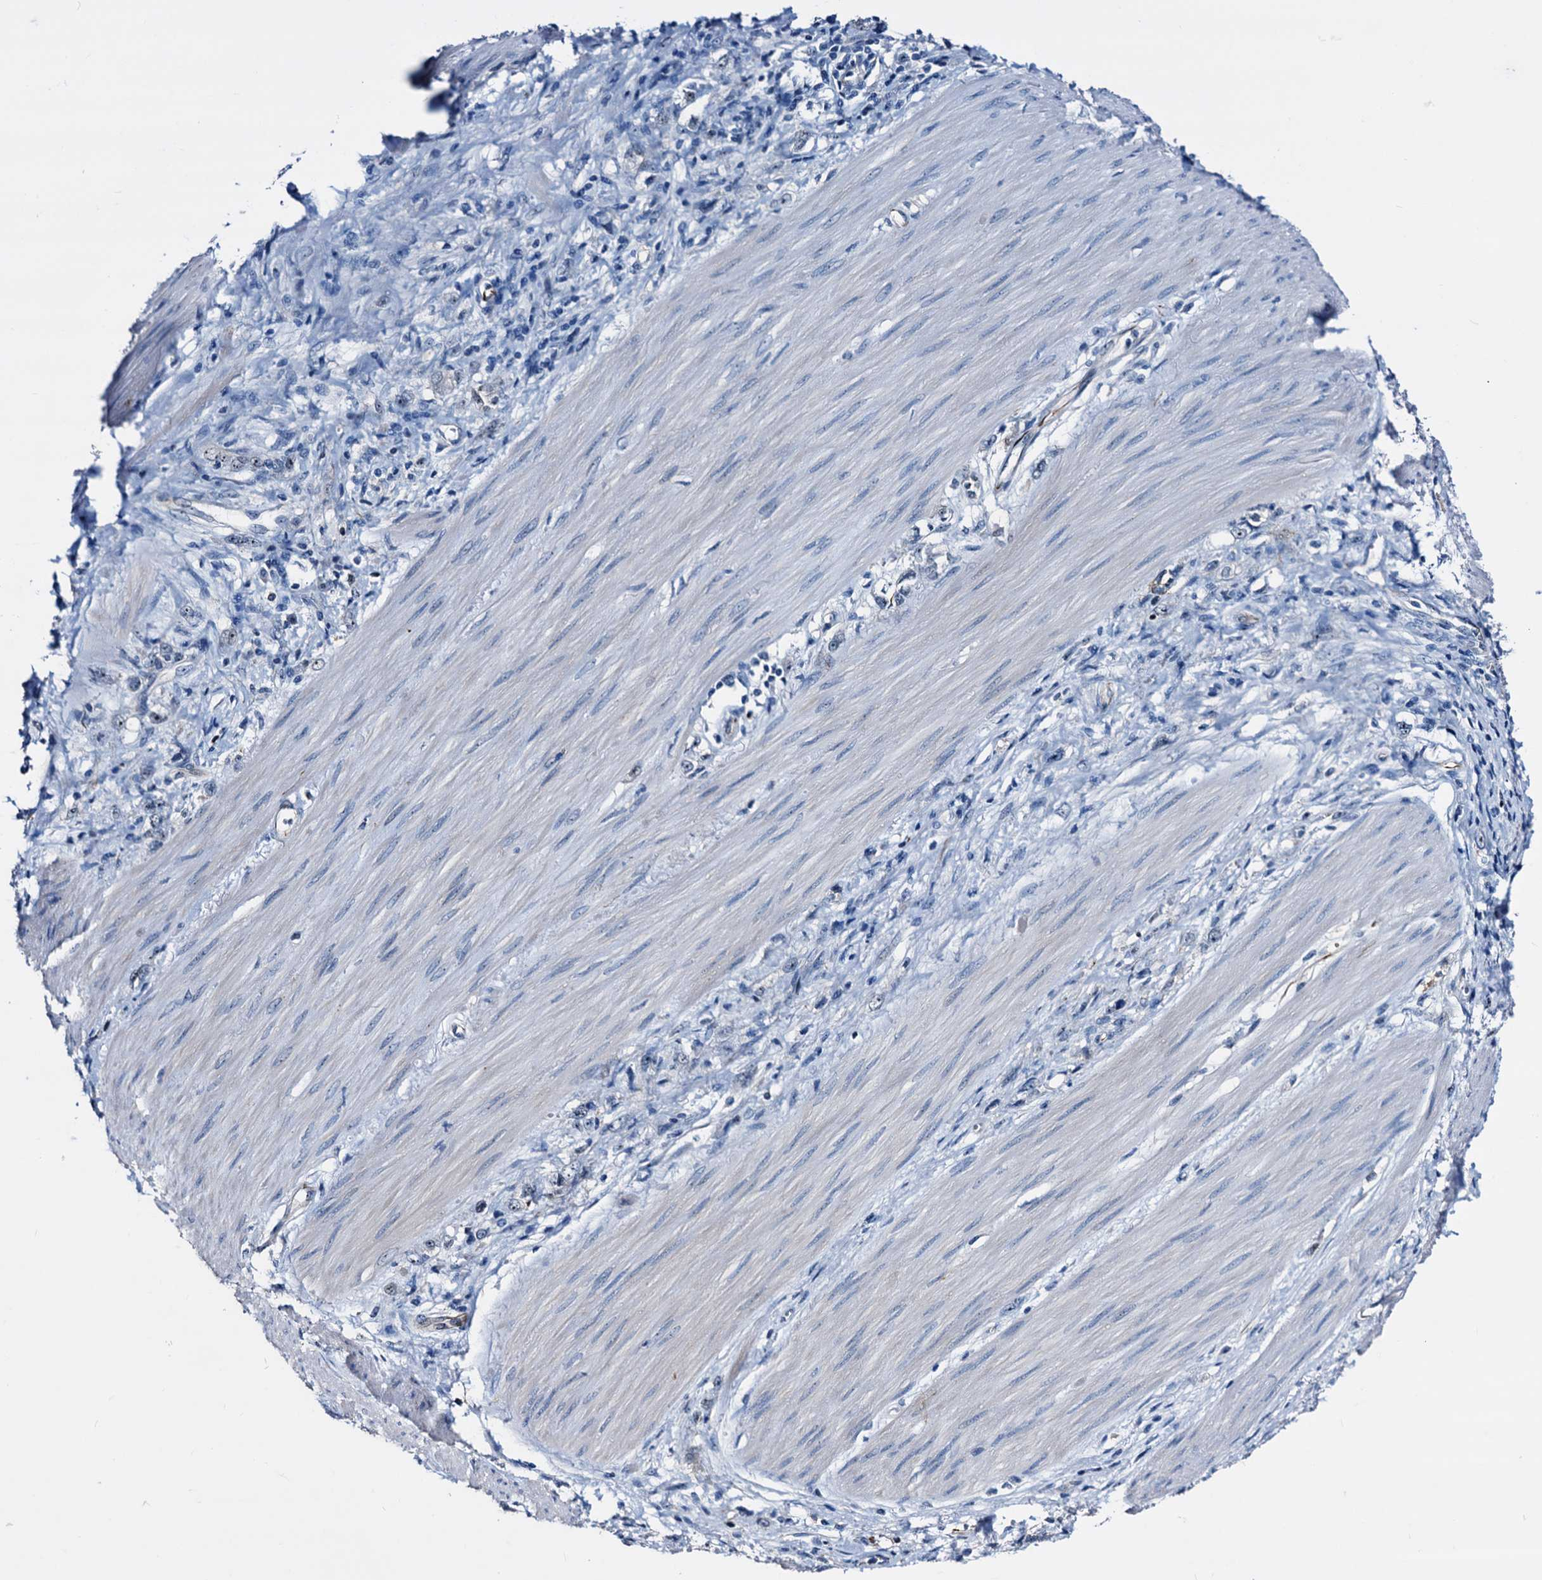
{"staining": {"intensity": "negative", "quantity": "none", "location": "none"}, "tissue": "stomach cancer", "cell_type": "Tumor cells", "image_type": "cancer", "snomed": [{"axis": "morphology", "description": "Adenocarcinoma, NOS"}, {"axis": "topography", "description": "Stomach"}], "caption": "This micrograph is of stomach adenocarcinoma stained with immunohistochemistry to label a protein in brown with the nuclei are counter-stained blue. There is no positivity in tumor cells.", "gene": "EMG1", "patient": {"sex": "female", "age": 76}}